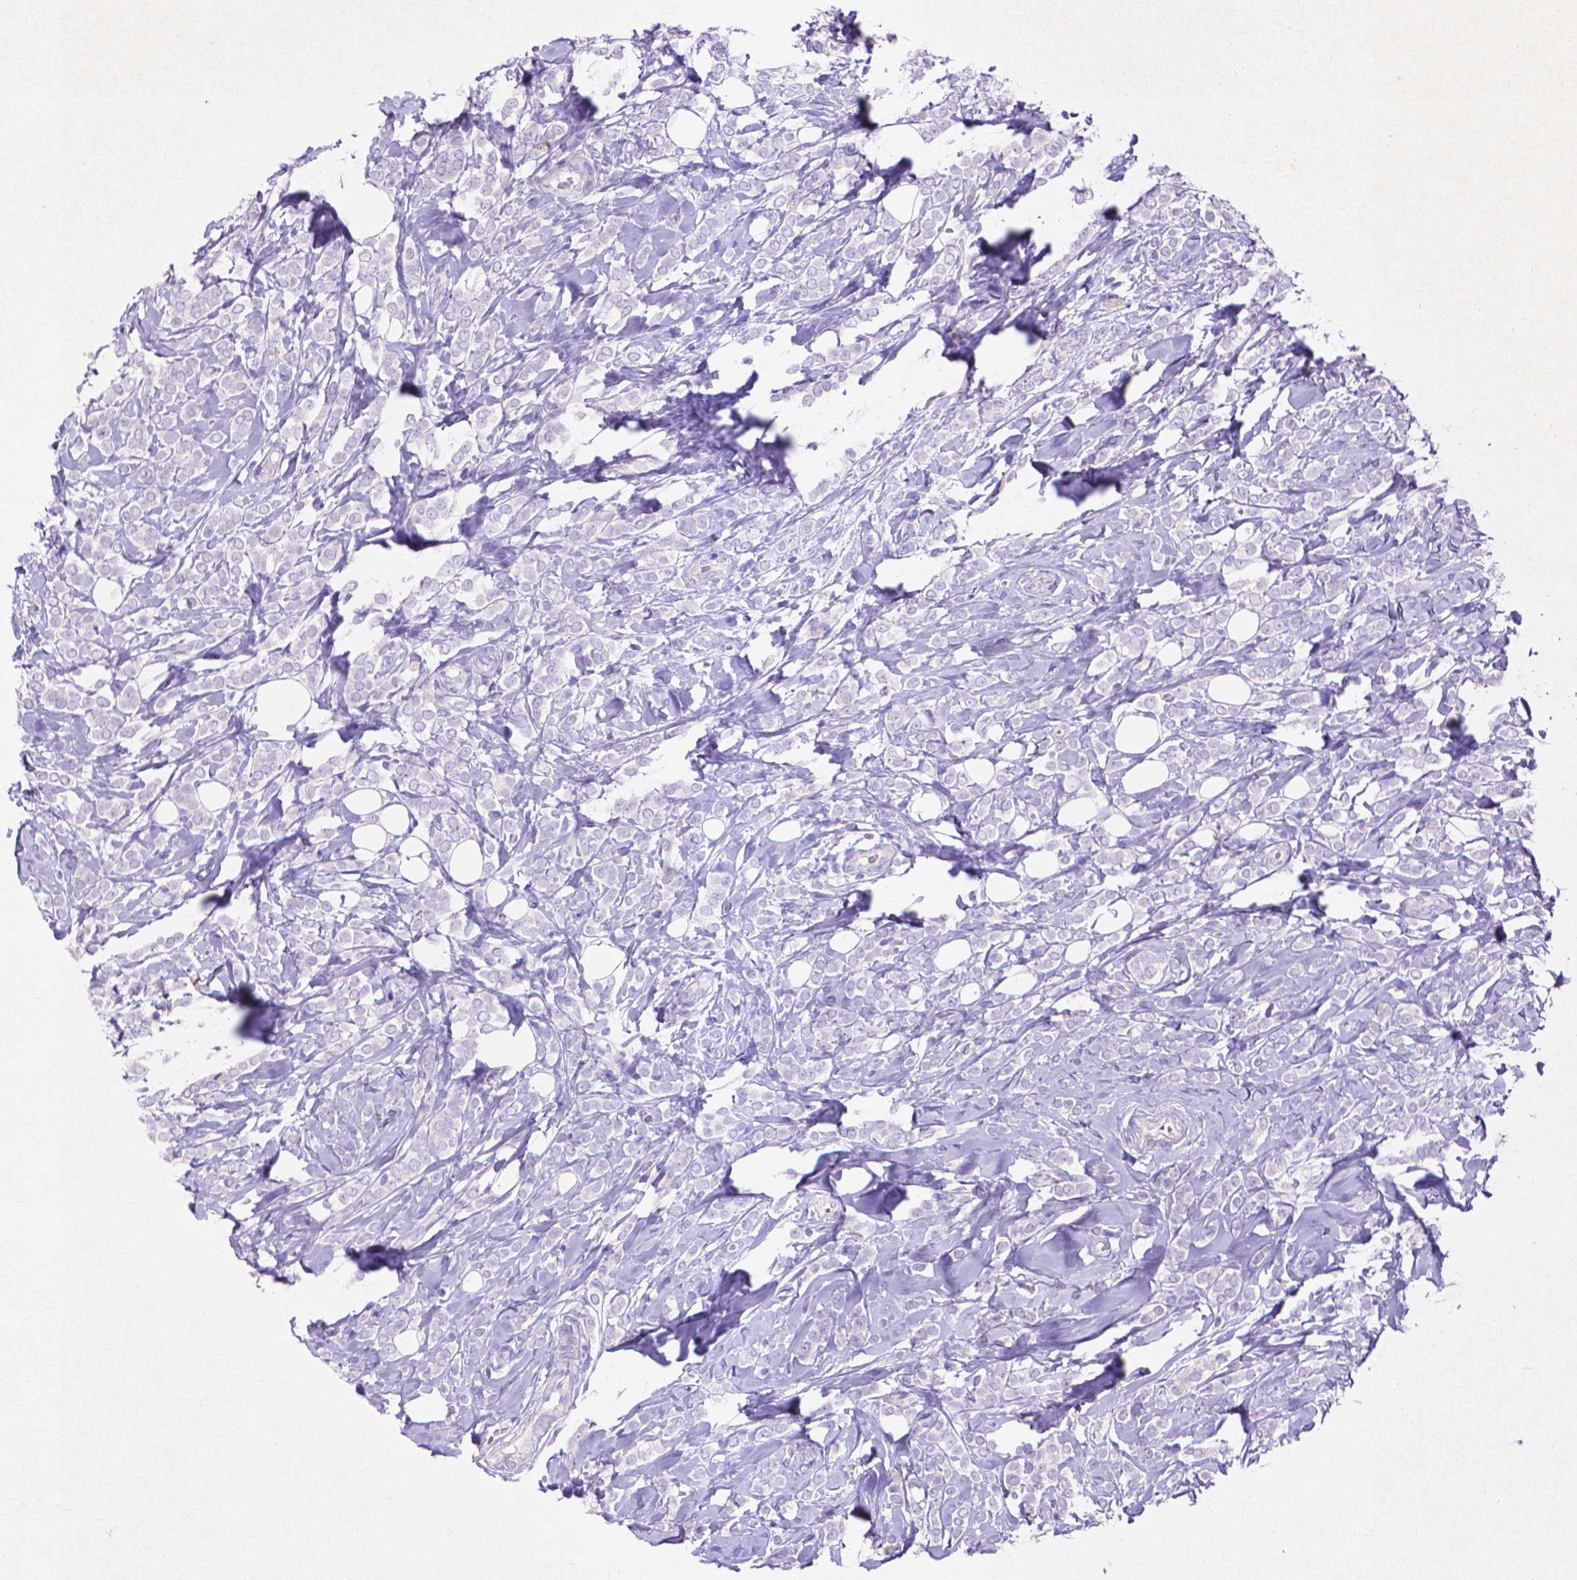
{"staining": {"intensity": "negative", "quantity": "none", "location": "none"}, "tissue": "breast cancer", "cell_type": "Tumor cells", "image_type": "cancer", "snomed": [{"axis": "morphology", "description": "Lobular carcinoma"}, {"axis": "topography", "description": "Breast"}], "caption": "The photomicrograph demonstrates no significant staining in tumor cells of breast lobular carcinoma.", "gene": "MMP11", "patient": {"sex": "female", "age": 49}}